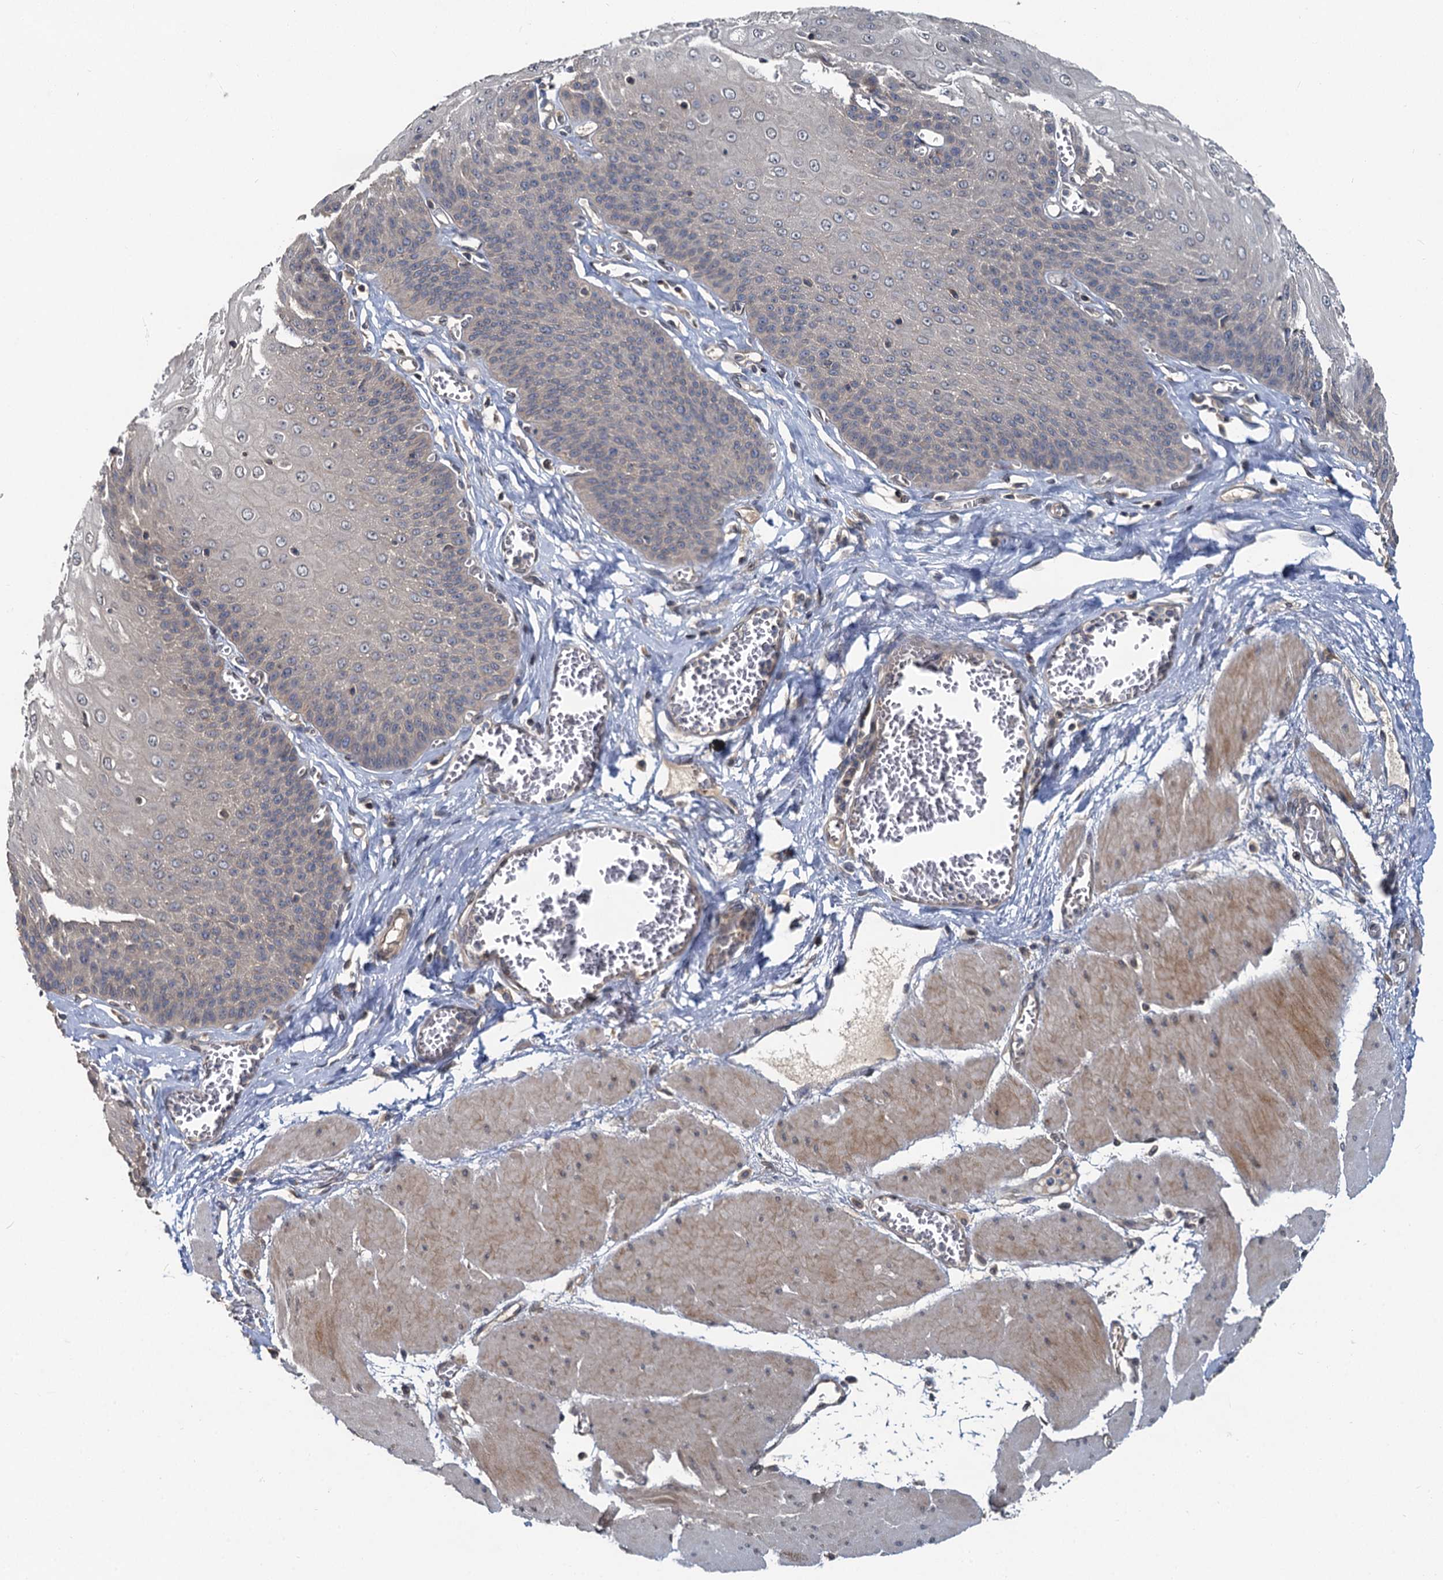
{"staining": {"intensity": "negative", "quantity": "none", "location": "none"}, "tissue": "esophagus", "cell_type": "Squamous epithelial cells", "image_type": "normal", "snomed": [{"axis": "morphology", "description": "Normal tissue, NOS"}, {"axis": "topography", "description": "Esophagus"}], "caption": "A photomicrograph of esophagus stained for a protein exhibits no brown staining in squamous epithelial cells.", "gene": "ZNF324", "patient": {"sex": "male", "age": 60}}